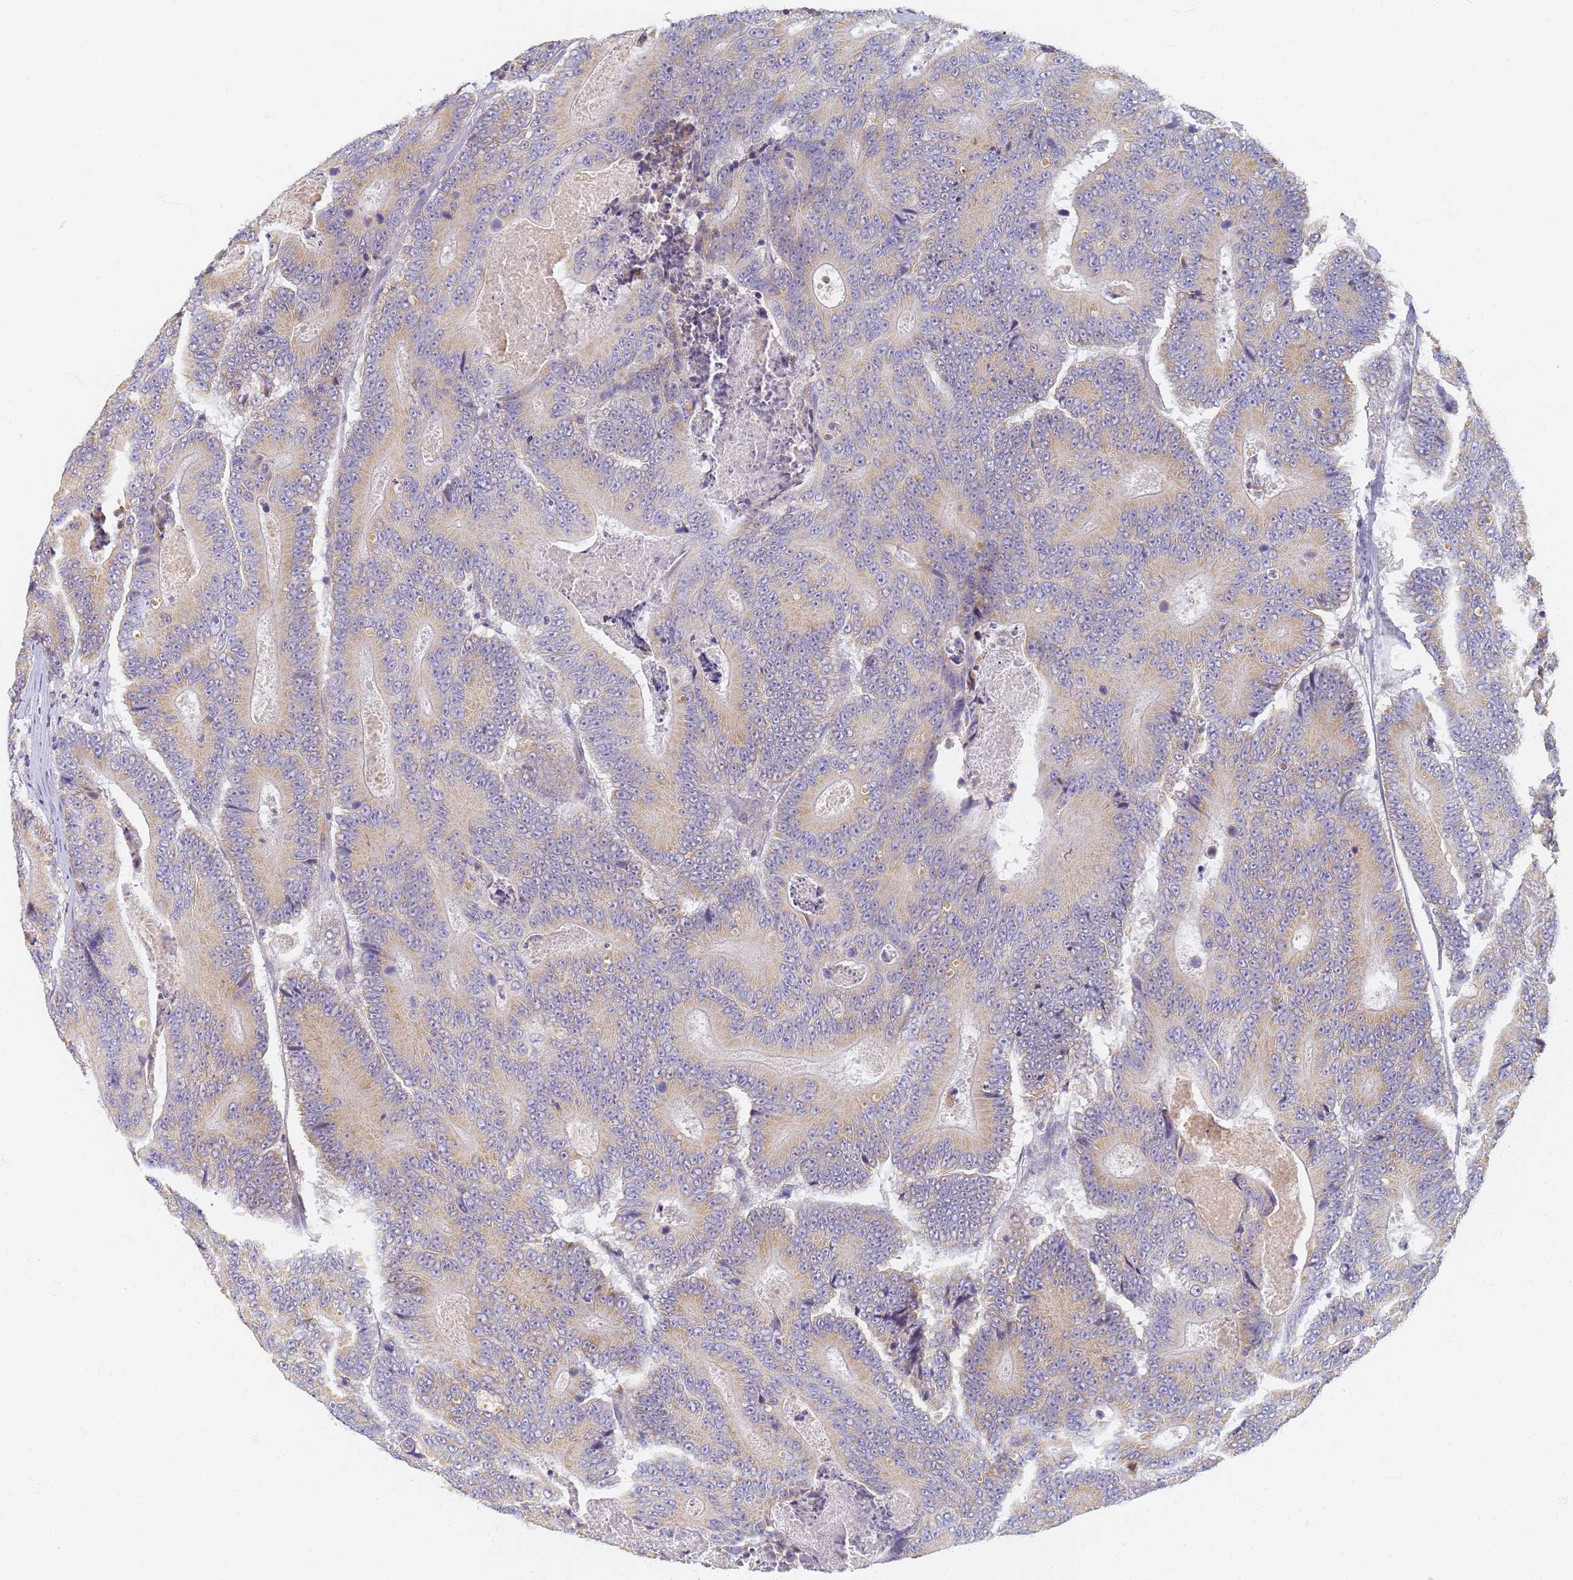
{"staining": {"intensity": "weak", "quantity": ">75%", "location": "cytoplasmic/membranous"}, "tissue": "colorectal cancer", "cell_type": "Tumor cells", "image_type": "cancer", "snomed": [{"axis": "morphology", "description": "Adenocarcinoma, NOS"}, {"axis": "topography", "description": "Colon"}], "caption": "The image displays immunohistochemical staining of colorectal cancer (adenocarcinoma). There is weak cytoplasmic/membranous positivity is seen in approximately >75% of tumor cells.", "gene": "UTP23", "patient": {"sex": "male", "age": 83}}